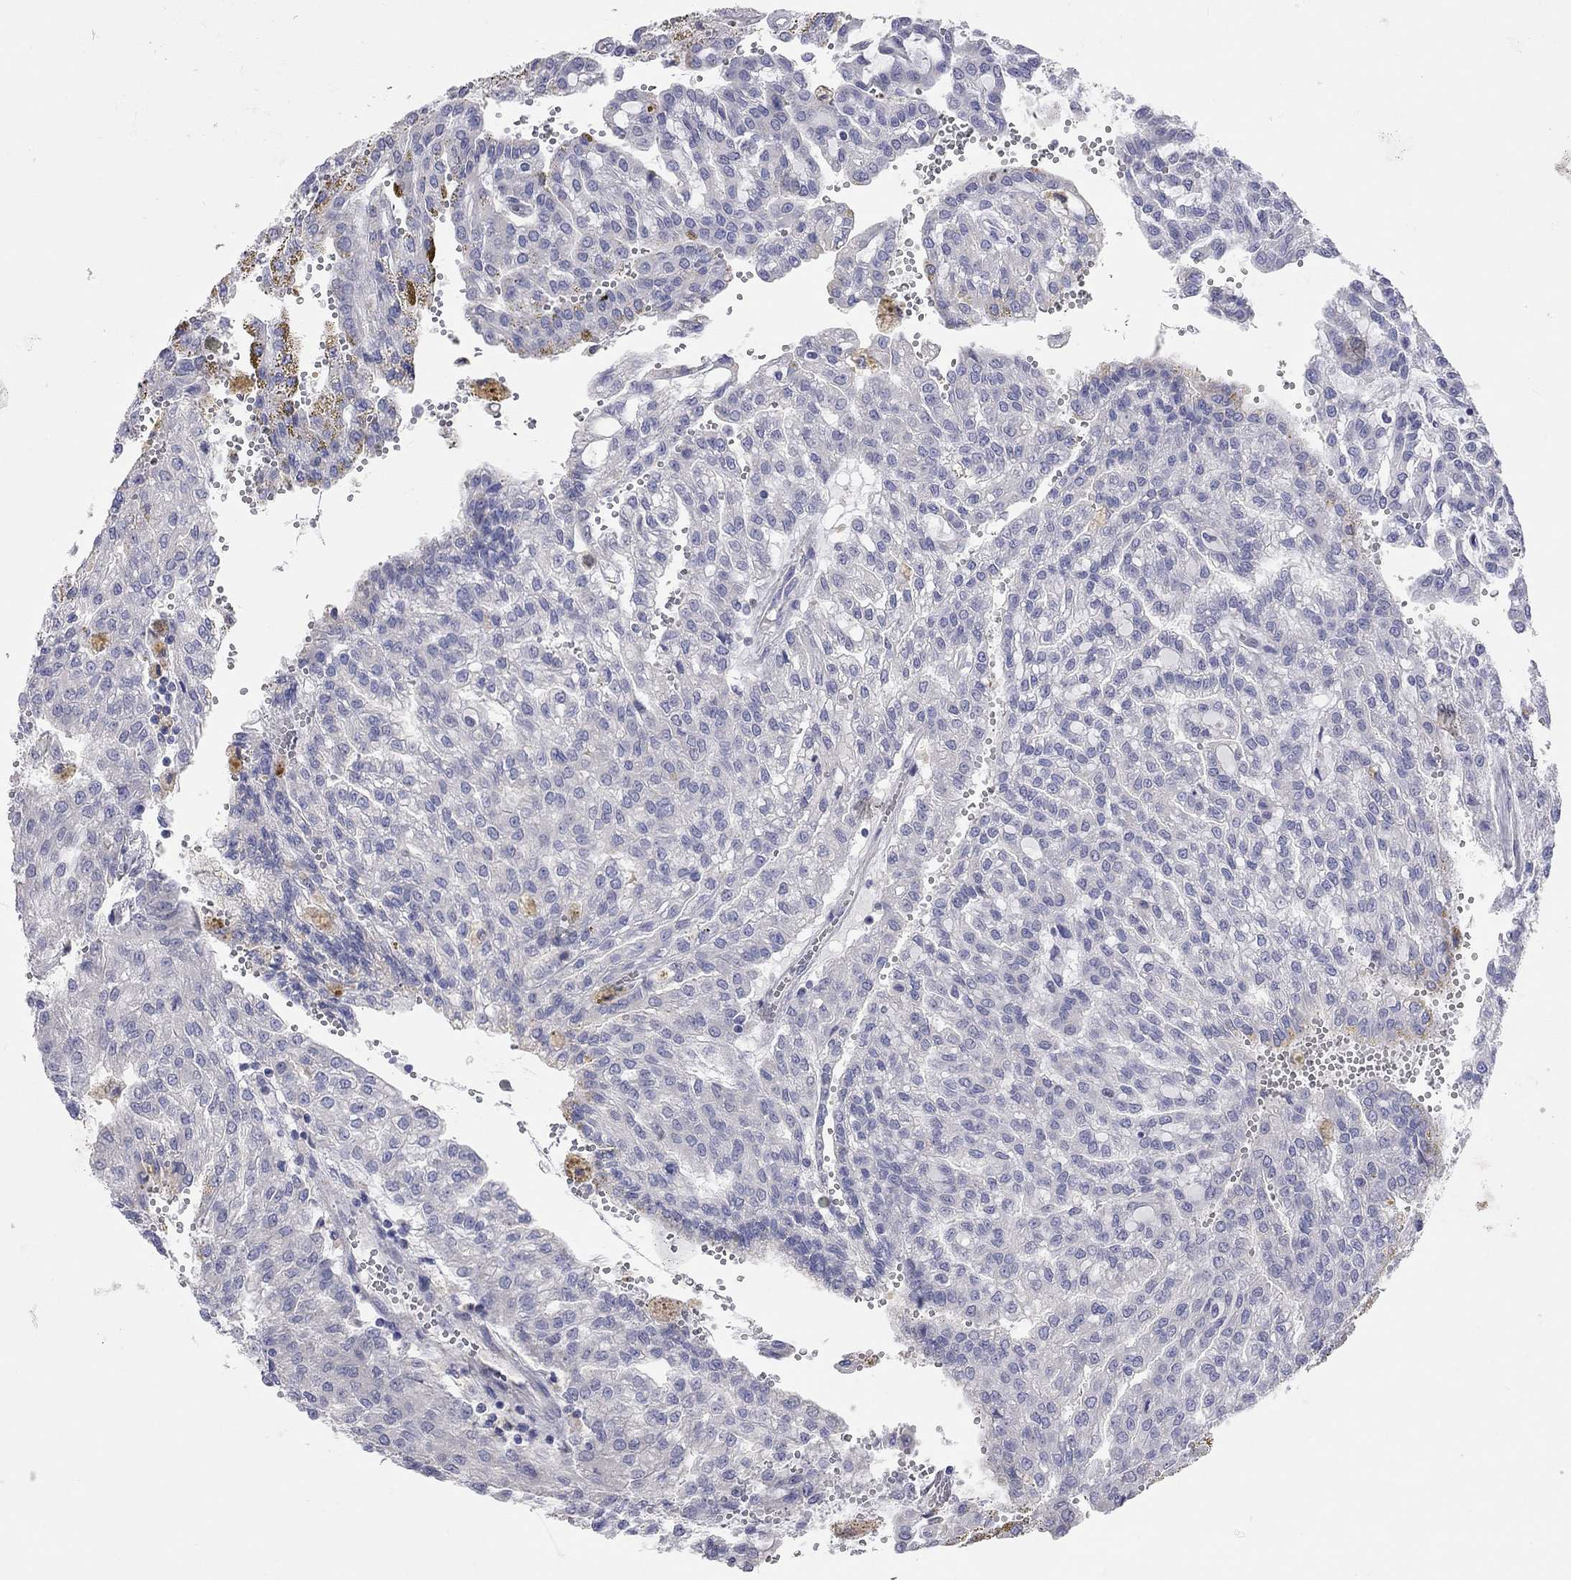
{"staining": {"intensity": "negative", "quantity": "none", "location": "none"}, "tissue": "renal cancer", "cell_type": "Tumor cells", "image_type": "cancer", "snomed": [{"axis": "morphology", "description": "Adenocarcinoma, NOS"}, {"axis": "topography", "description": "Kidney"}], "caption": "Tumor cells show no significant expression in renal cancer (adenocarcinoma).", "gene": "KCNB1", "patient": {"sex": "male", "age": 63}}